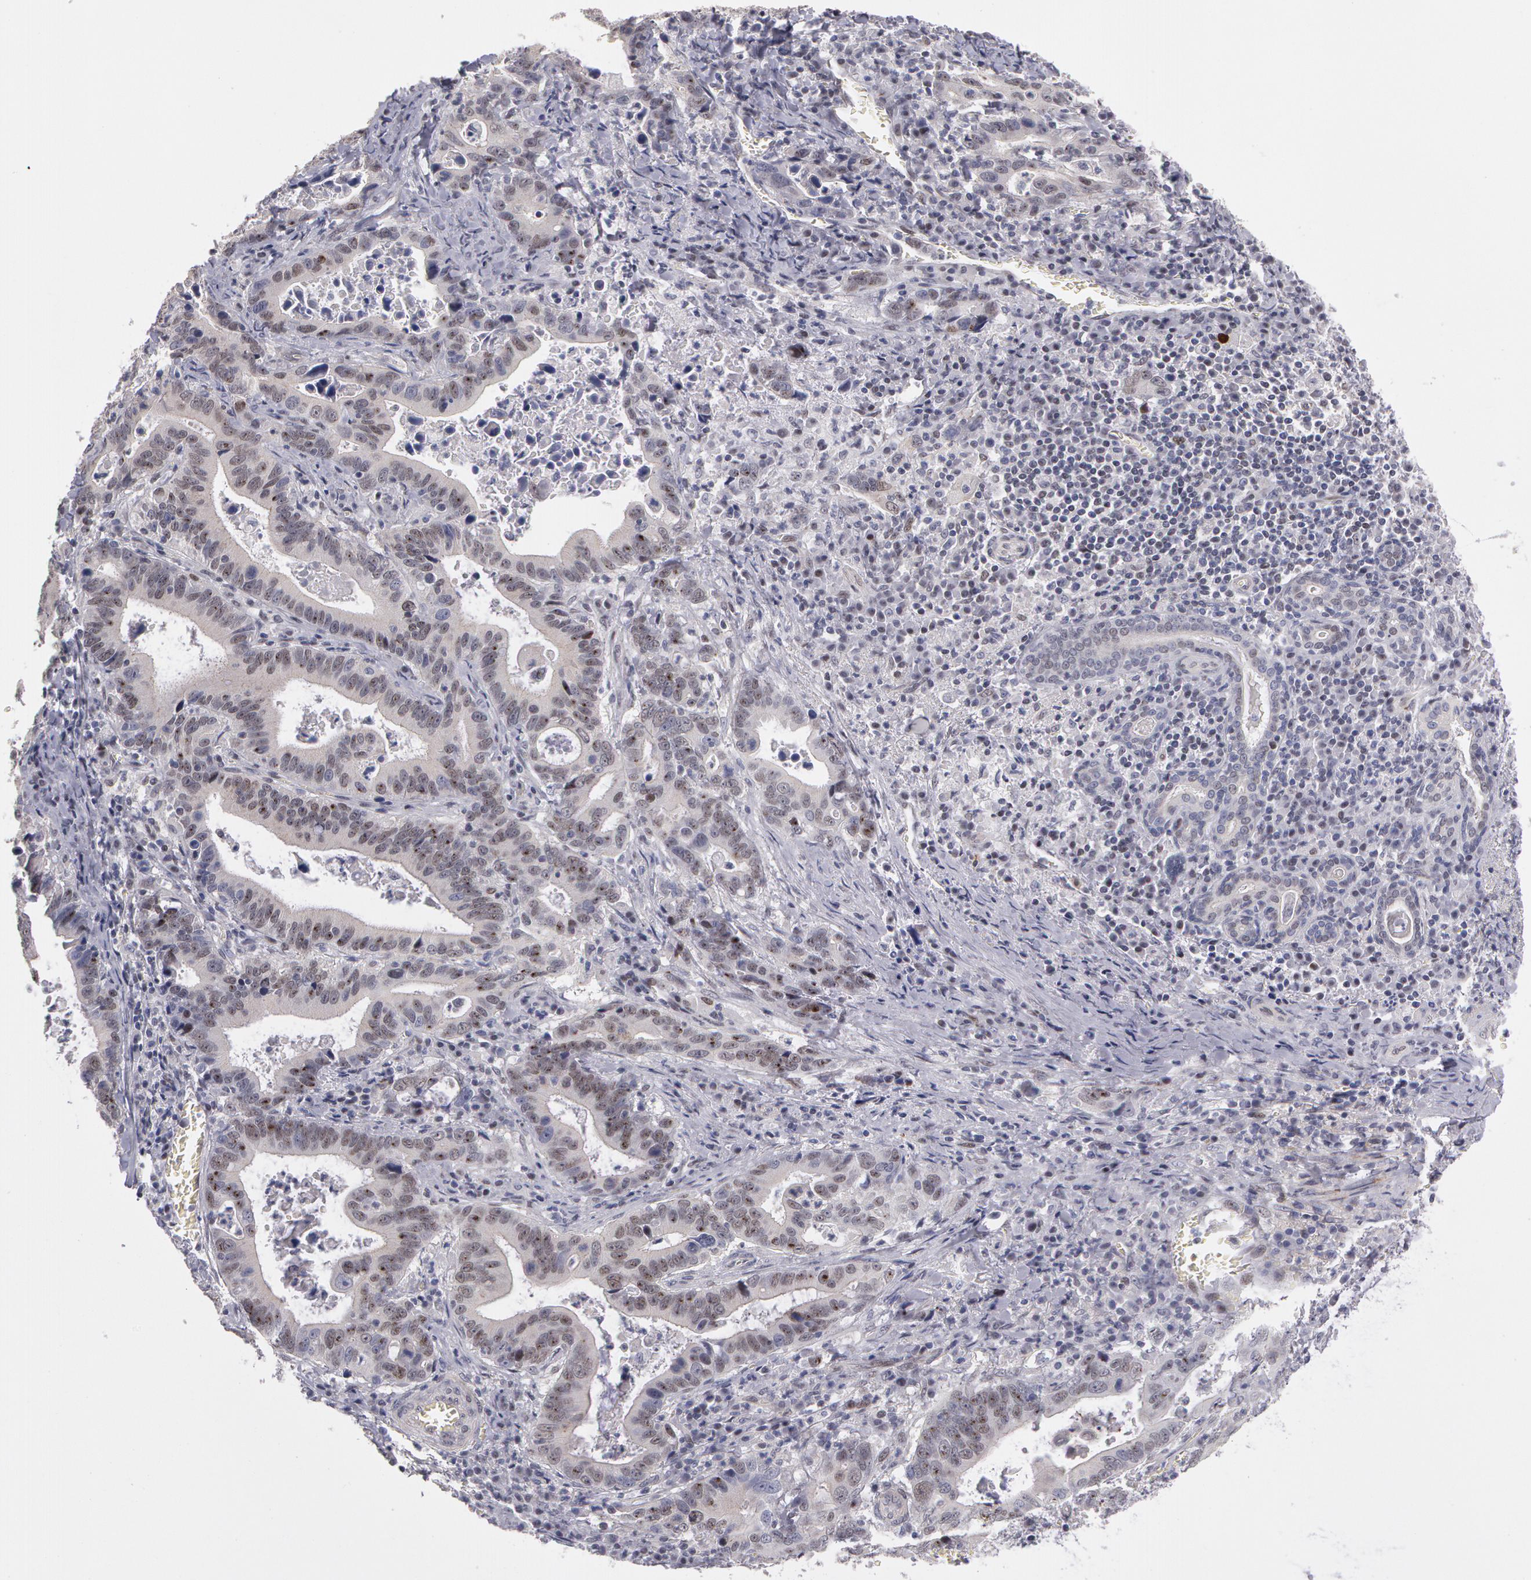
{"staining": {"intensity": "weak", "quantity": "<25%", "location": "nuclear"}, "tissue": "stomach cancer", "cell_type": "Tumor cells", "image_type": "cancer", "snomed": [{"axis": "morphology", "description": "Adenocarcinoma, NOS"}, {"axis": "topography", "description": "Stomach, upper"}], "caption": "High power microscopy image of an immunohistochemistry micrograph of stomach adenocarcinoma, revealing no significant expression in tumor cells.", "gene": "PRICKLE1", "patient": {"sex": "male", "age": 63}}